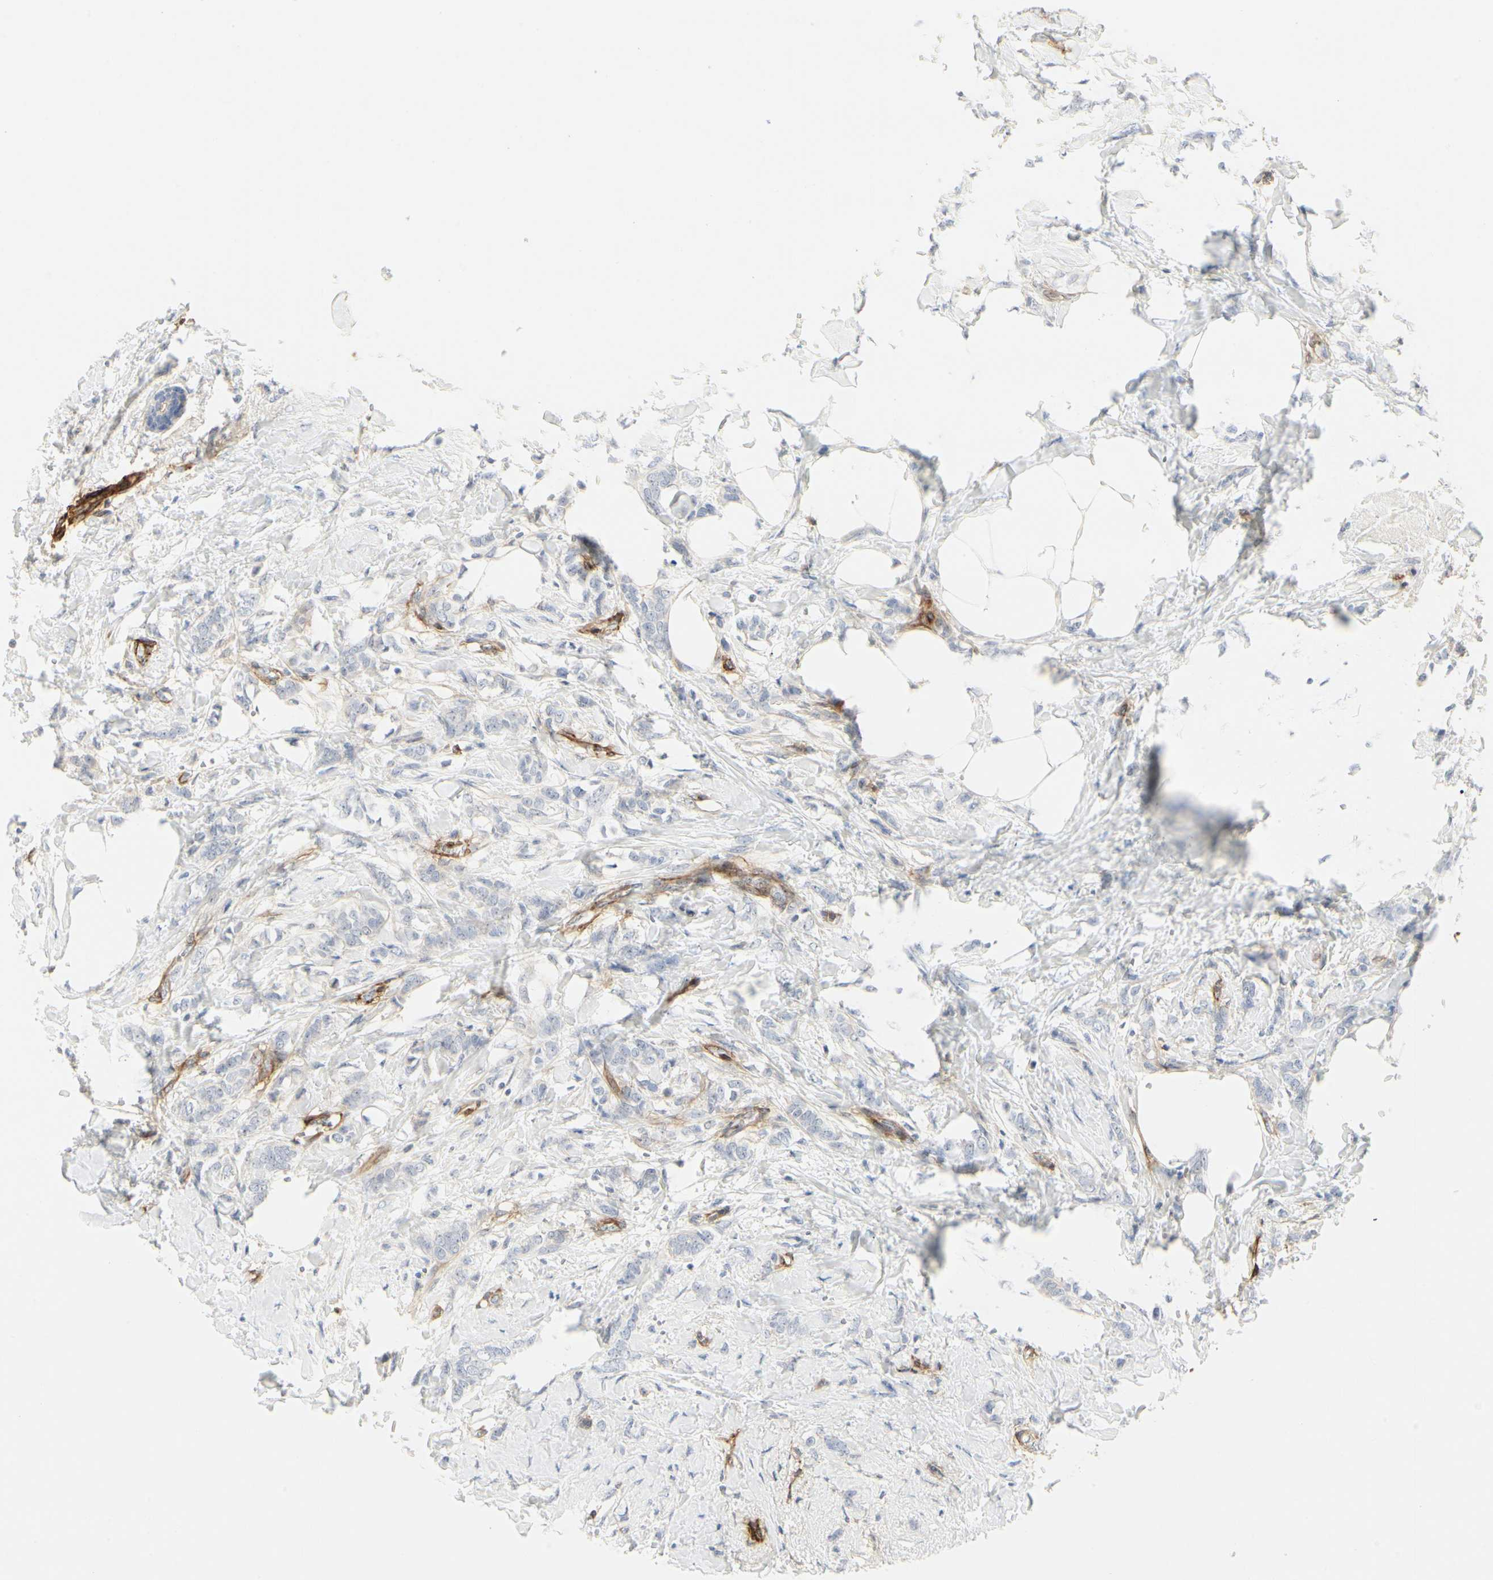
{"staining": {"intensity": "negative", "quantity": "none", "location": "none"}, "tissue": "breast cancer", "cell_type": "Tumor cells", "image_type": "cancer", "snomed": [{"axis": "morphology", "description": "Lobular carcinoma, in situ"}, {"axis": "morphology", "description": "Lobular carcinoma"}, {"axis": "topography", "description": "Breast"}], "caption": "This is an immunohistochemistry image of lobular carcinoma (breast). There is no expression in tumor cells.", "gene": "GGT5", "patient": {"sex": "female", "age": 41}}